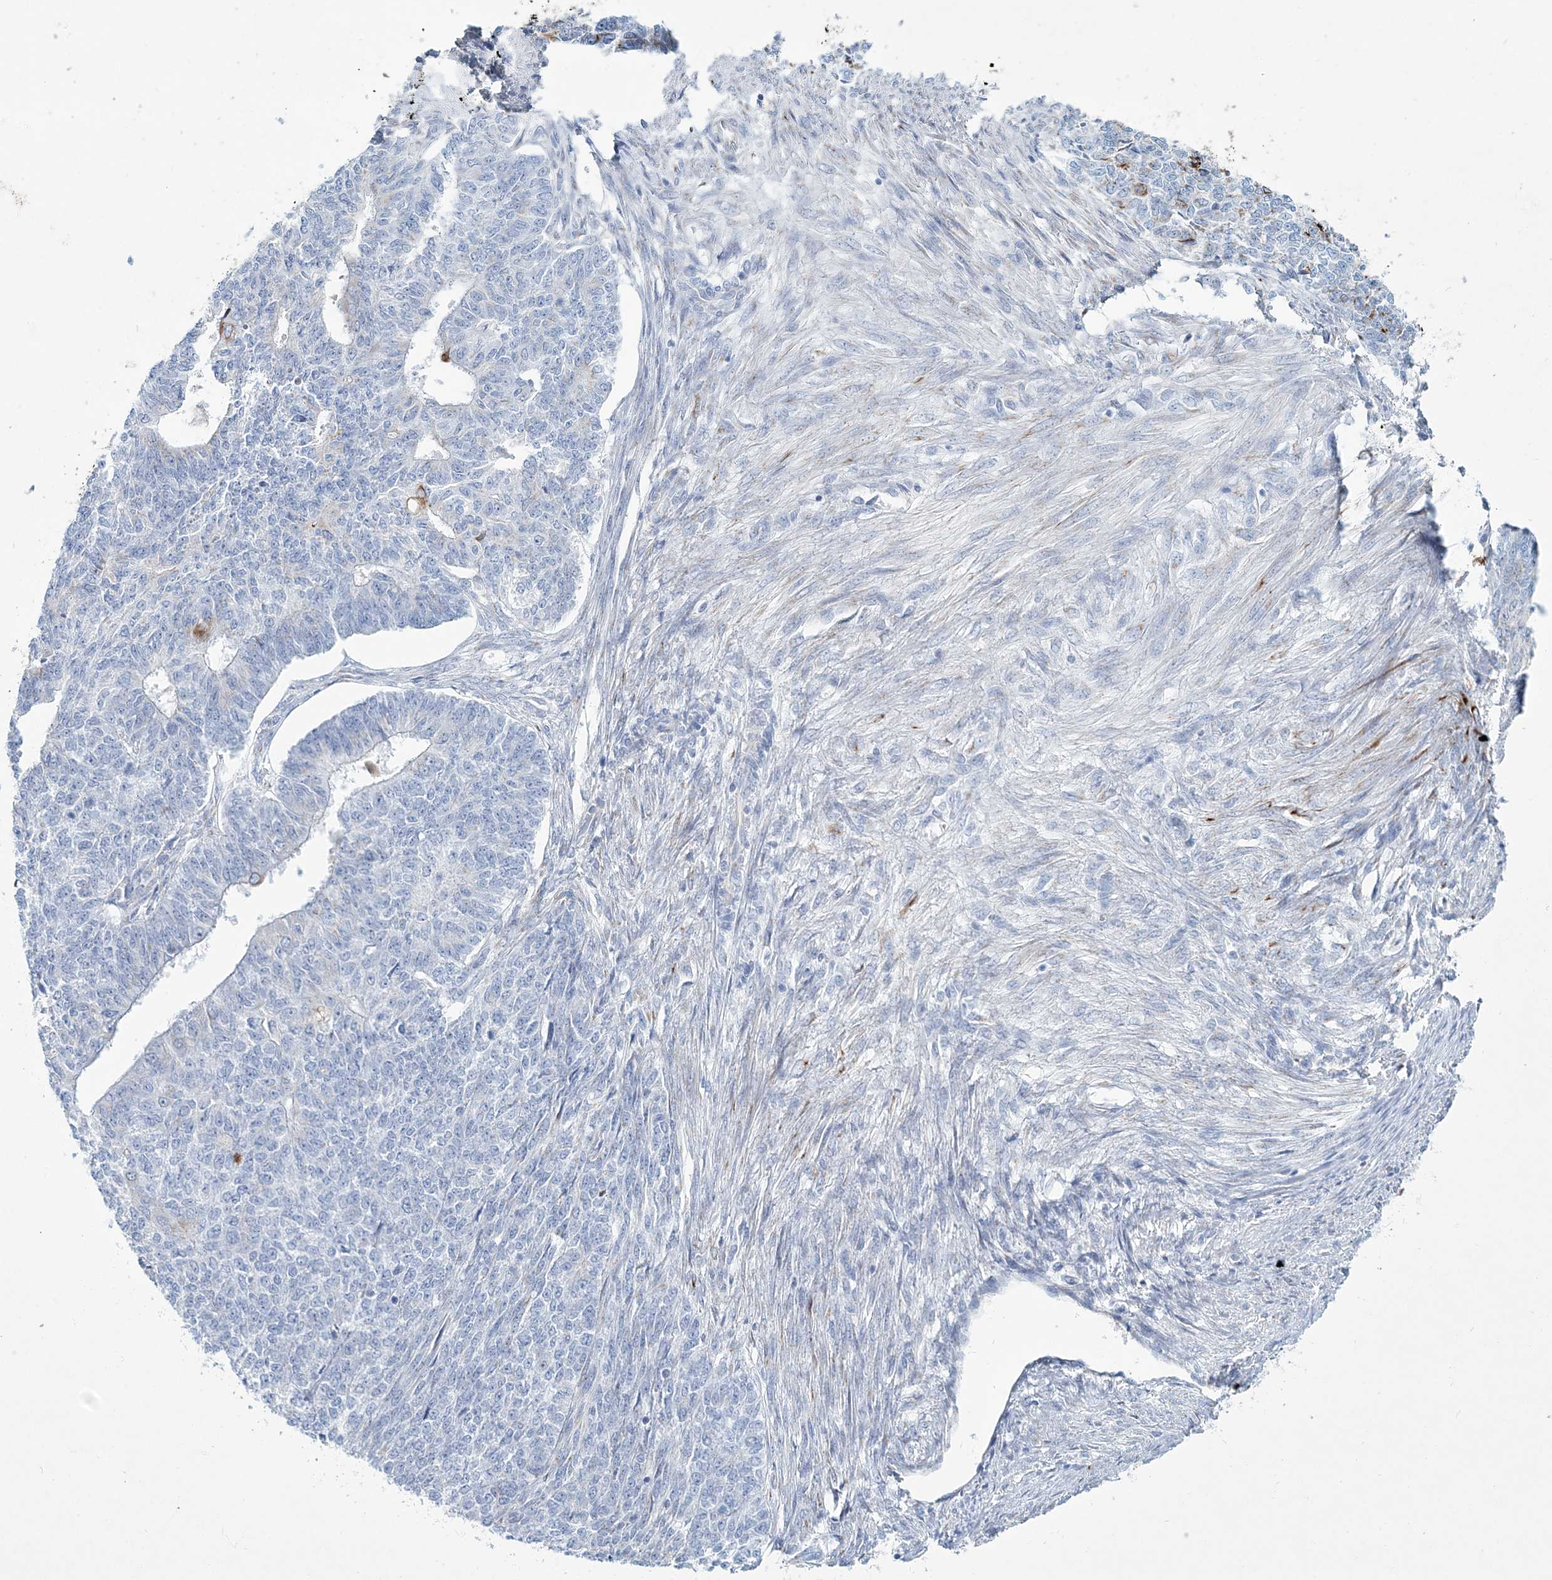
{"staining": {"intensity": "moderate", "quantity": "<25%", "location": "cytoplasmic/membranous"}, "tissue": "endometrial cancer", "cell_type": "Tumor cells", "image_type": "cancer", "snomed": [{"axis": "morphology", "description": "Adenocarcinoma, NOS"}, {"axis": "topography", "description": "Endometrium"}], "caption": "Immunohistochemical staining of endometrial cancer (adenocarcinoma) shows moderate cytoplasmic/membranous protein expression in approximately <25% of tumor cells.", "gene": "ADGRL1", "patient": {"sex": "female", "age": 32}}